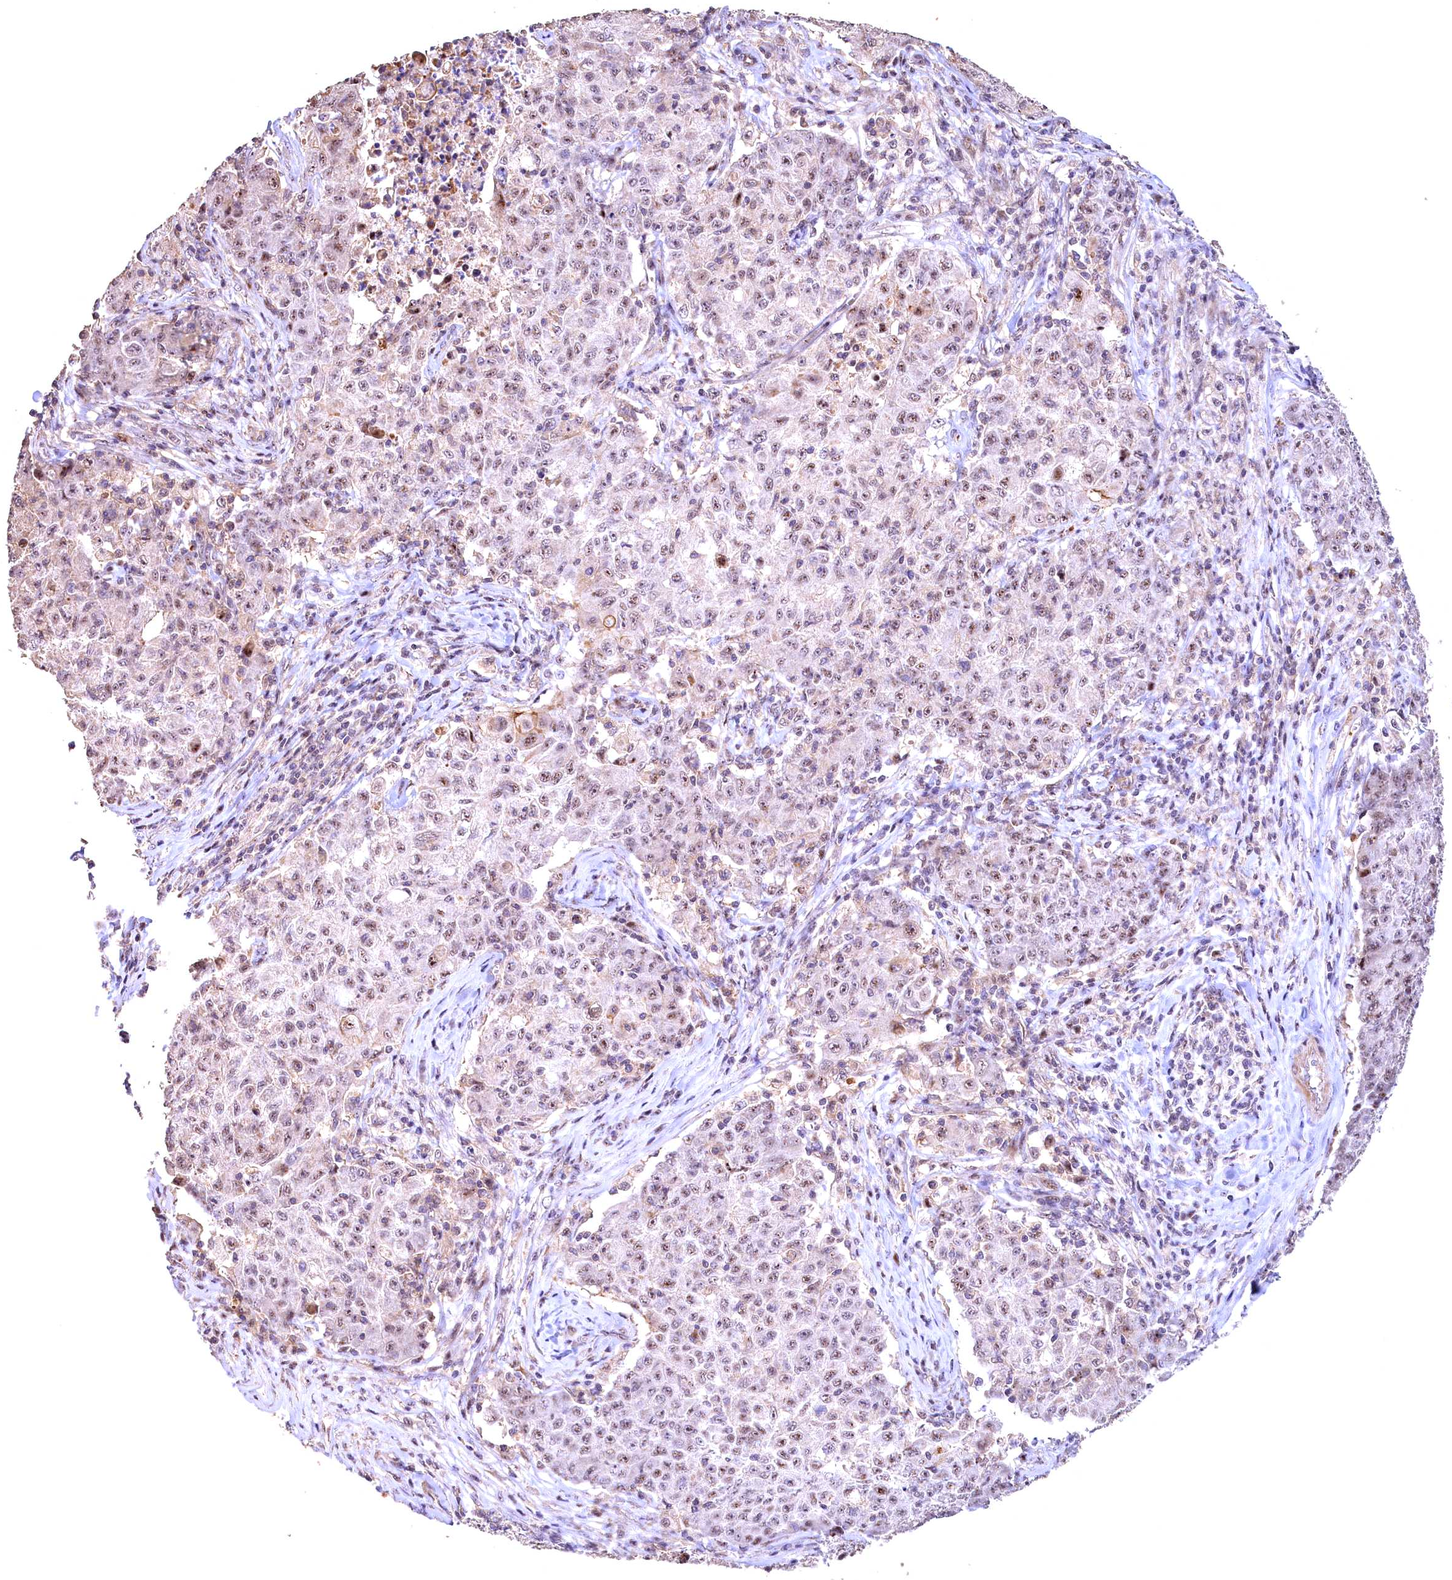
{"staining": {"intensity": "weak", "quantity": "<25%", "location": "nuclear"}, "tissue": "ovarian cancer", "cell_type": "Tumor cells", "image_type": "cancer", "snomed": [{"axis": "morphology", "description": "Carcinoma, endometroid"}, {"axis": "topography", "description": "Ovary"}], "caption": "Ovarian endometroid carcinoma was stained to show a protein in brown. There is no significant staining in tumor cells. Brightfield microscopy of immunohistochemistry (IHC) stained with DAB (3,3'-diaminobenzidine) (brown) and hematoxylin (blue), captured at high magnification.", "gene": "FUZ", "patient": {"sex": "female", "age": 42}}